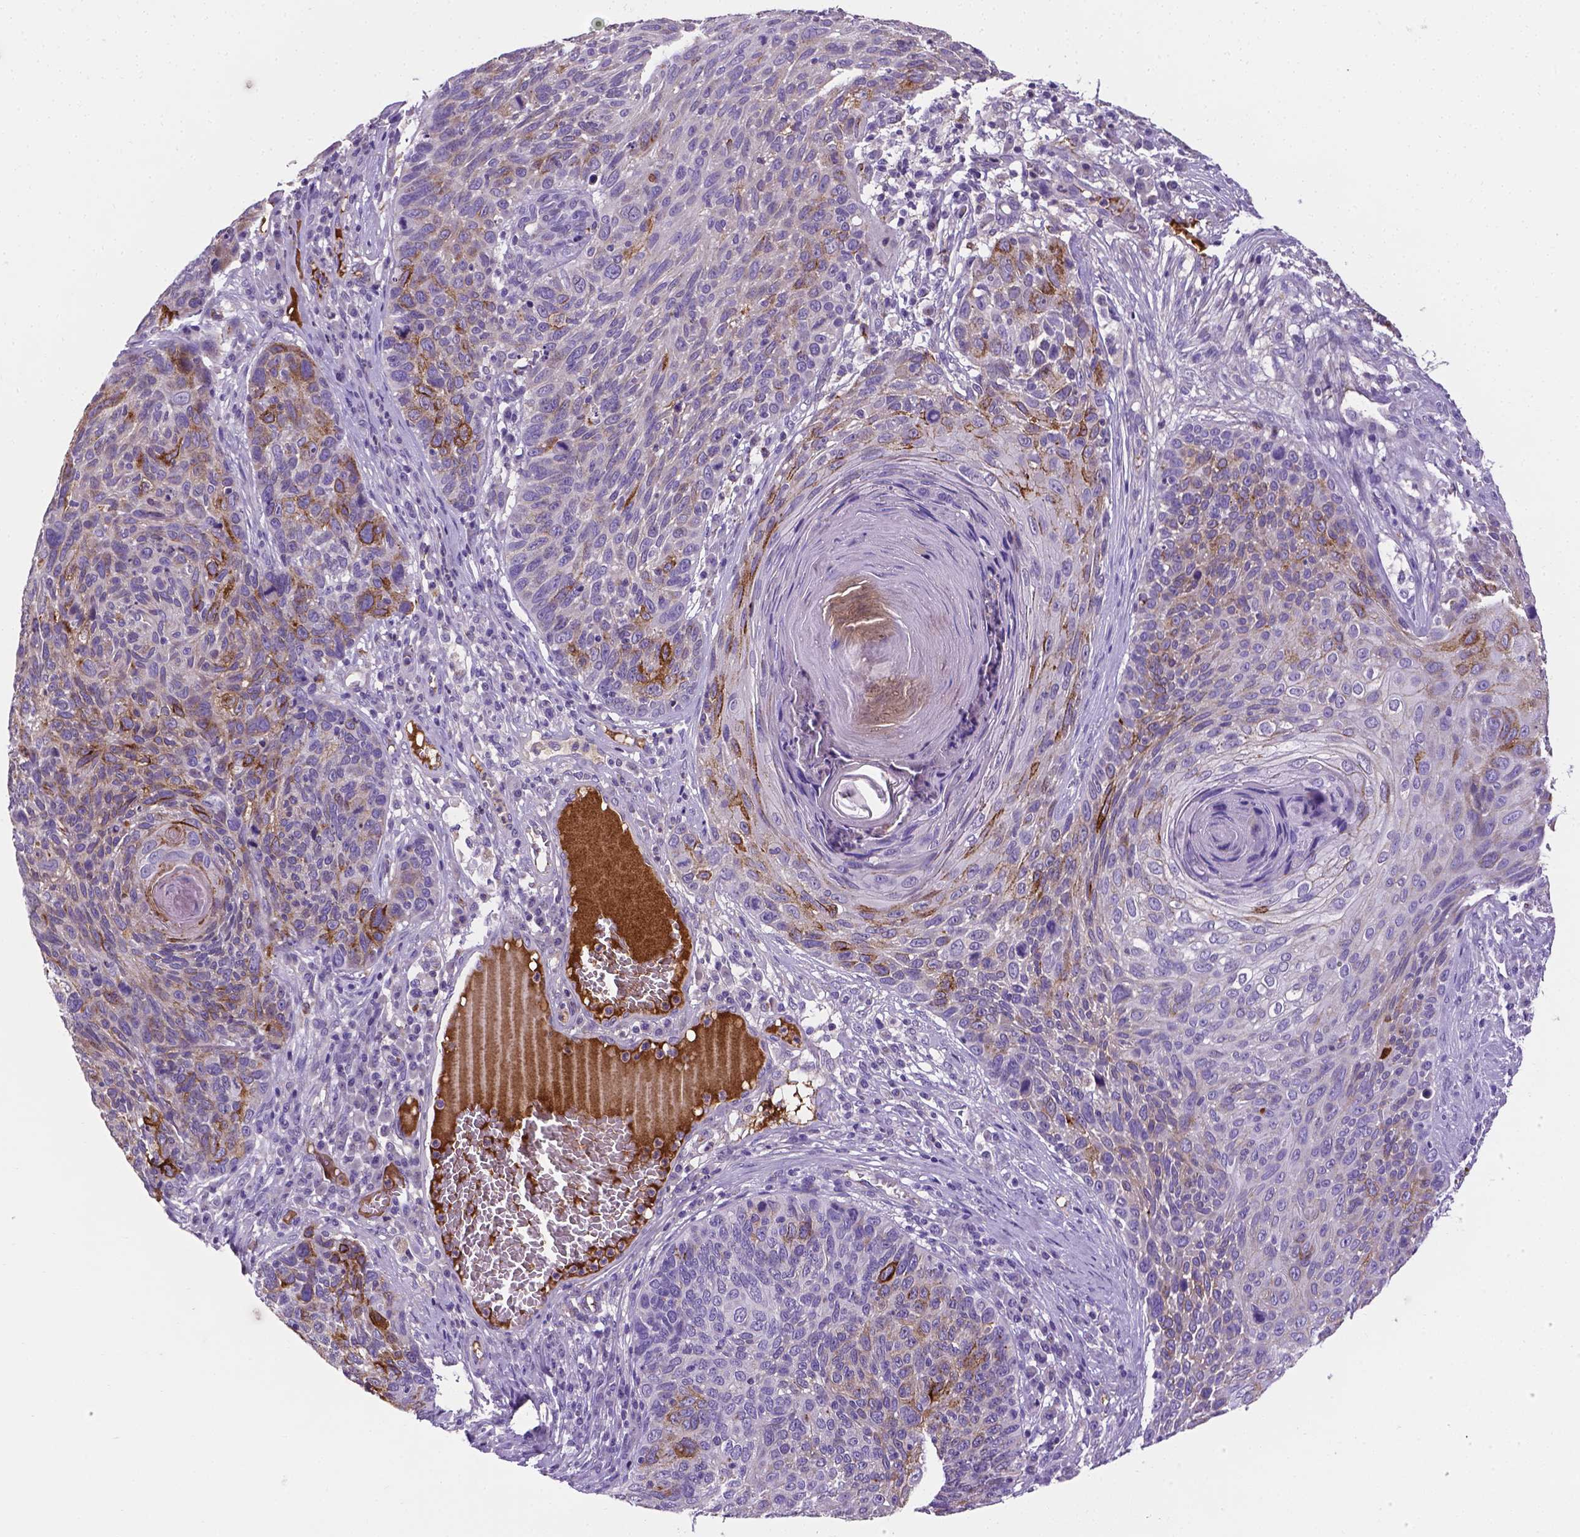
{"staining": {"intensity": "moderate", "quantity": "25%-75%", "location": "cytoplasmic/membranous"}, "tissue": "skin cancer", "cell_type": "Tumor cells", "image_type": "cancer", "snomed": [{"axis": "morphology", "description": "Squamous cell carcinoma, NOS"}, {"axis": "topography", "description": "Skin"}], "caption": "Protein expression by immunohistochemistry reveals moderate cytoplasmic/membranous staining in about 25%-75% of tumor cells in skin squamous cell carcinoma.", "gene": "APOE", "patient": {"sex": "male", "age": 92}}